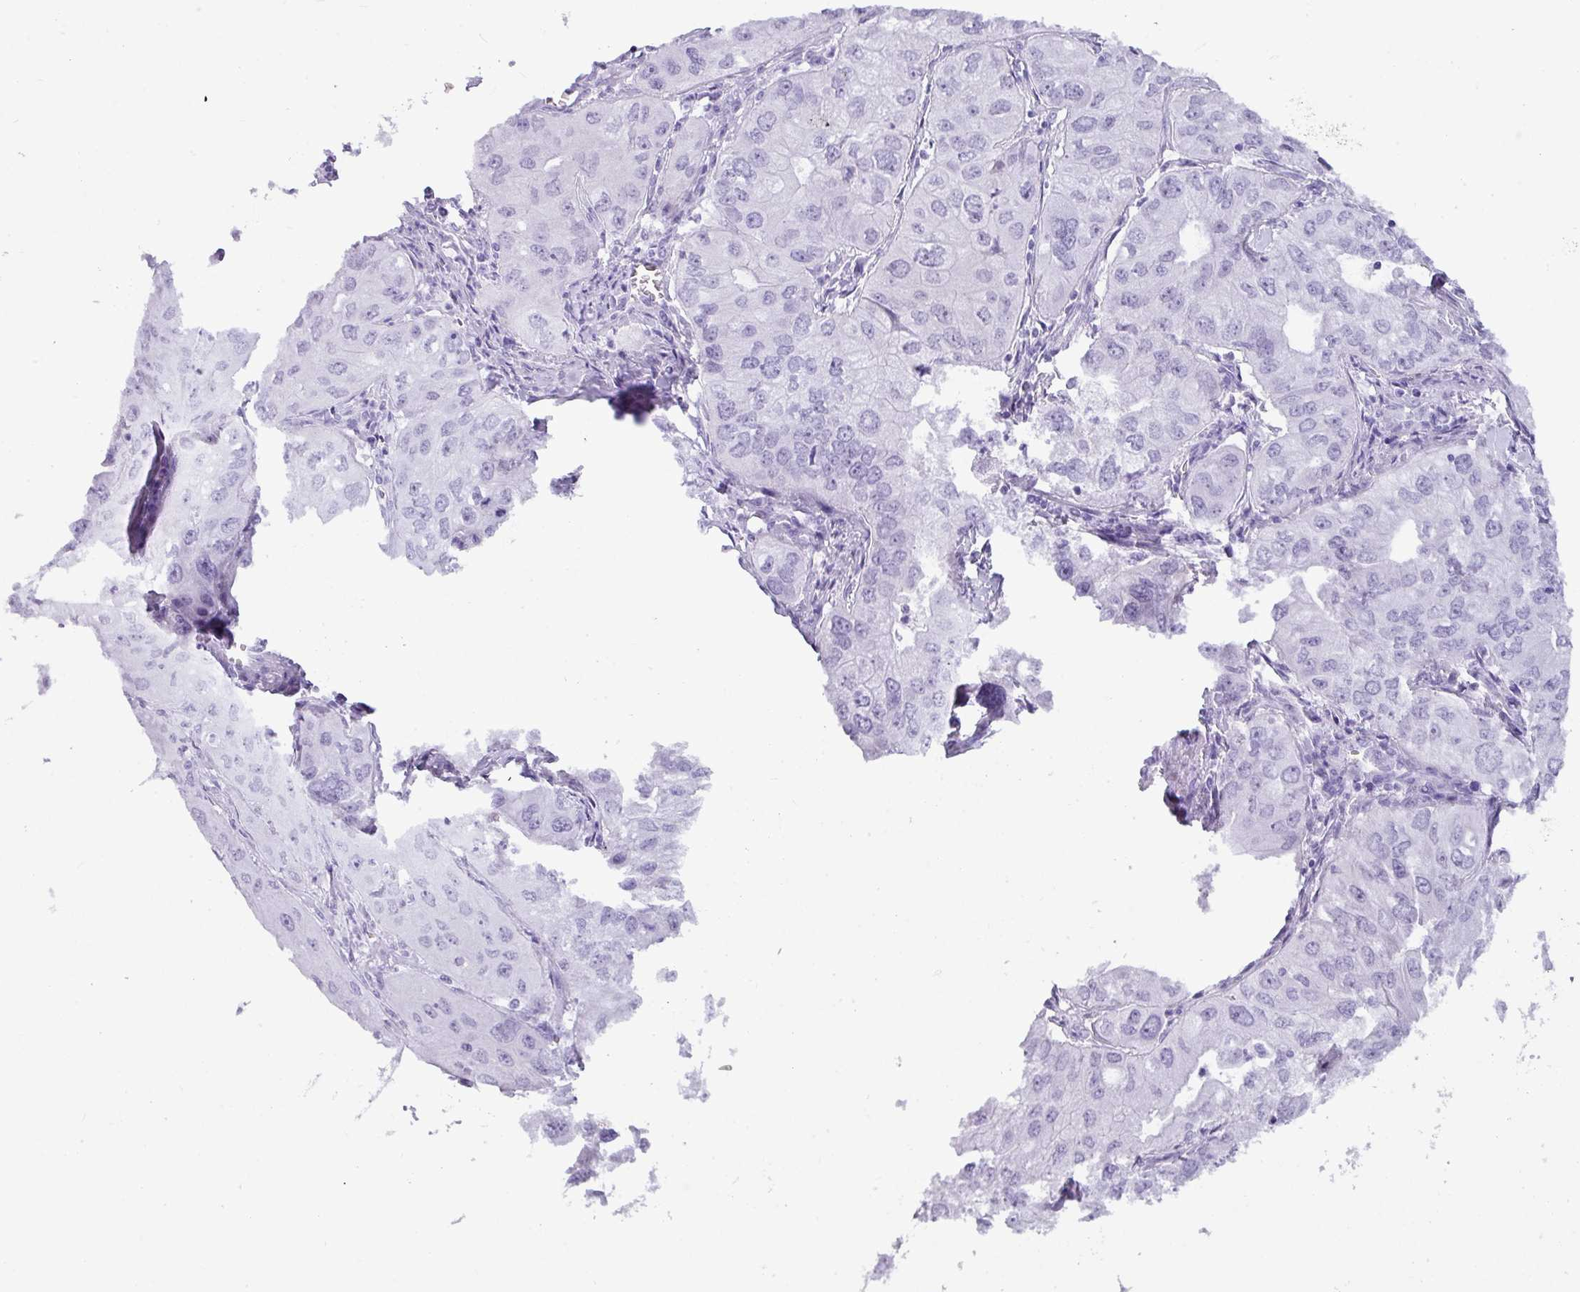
{"staining": {"intensity": "negative", "quantity": "none", "location": "none"}, "tissue": "lung cancer", "cell_type": "Tumor cells", "image_type": "cancer", "snomed": [{"axis": "morphology", "description": "Adenocarcinoma, NOS"}, {"axis": "topography", "description": "Lung"}], "caption": "A histopathology image of lung cancer (adenocarcinoma) stained for a protein reveals no brown staining in tumor cells.", "gene": "NCCRP1", "patient": {"sex": "male", "age": 48}}